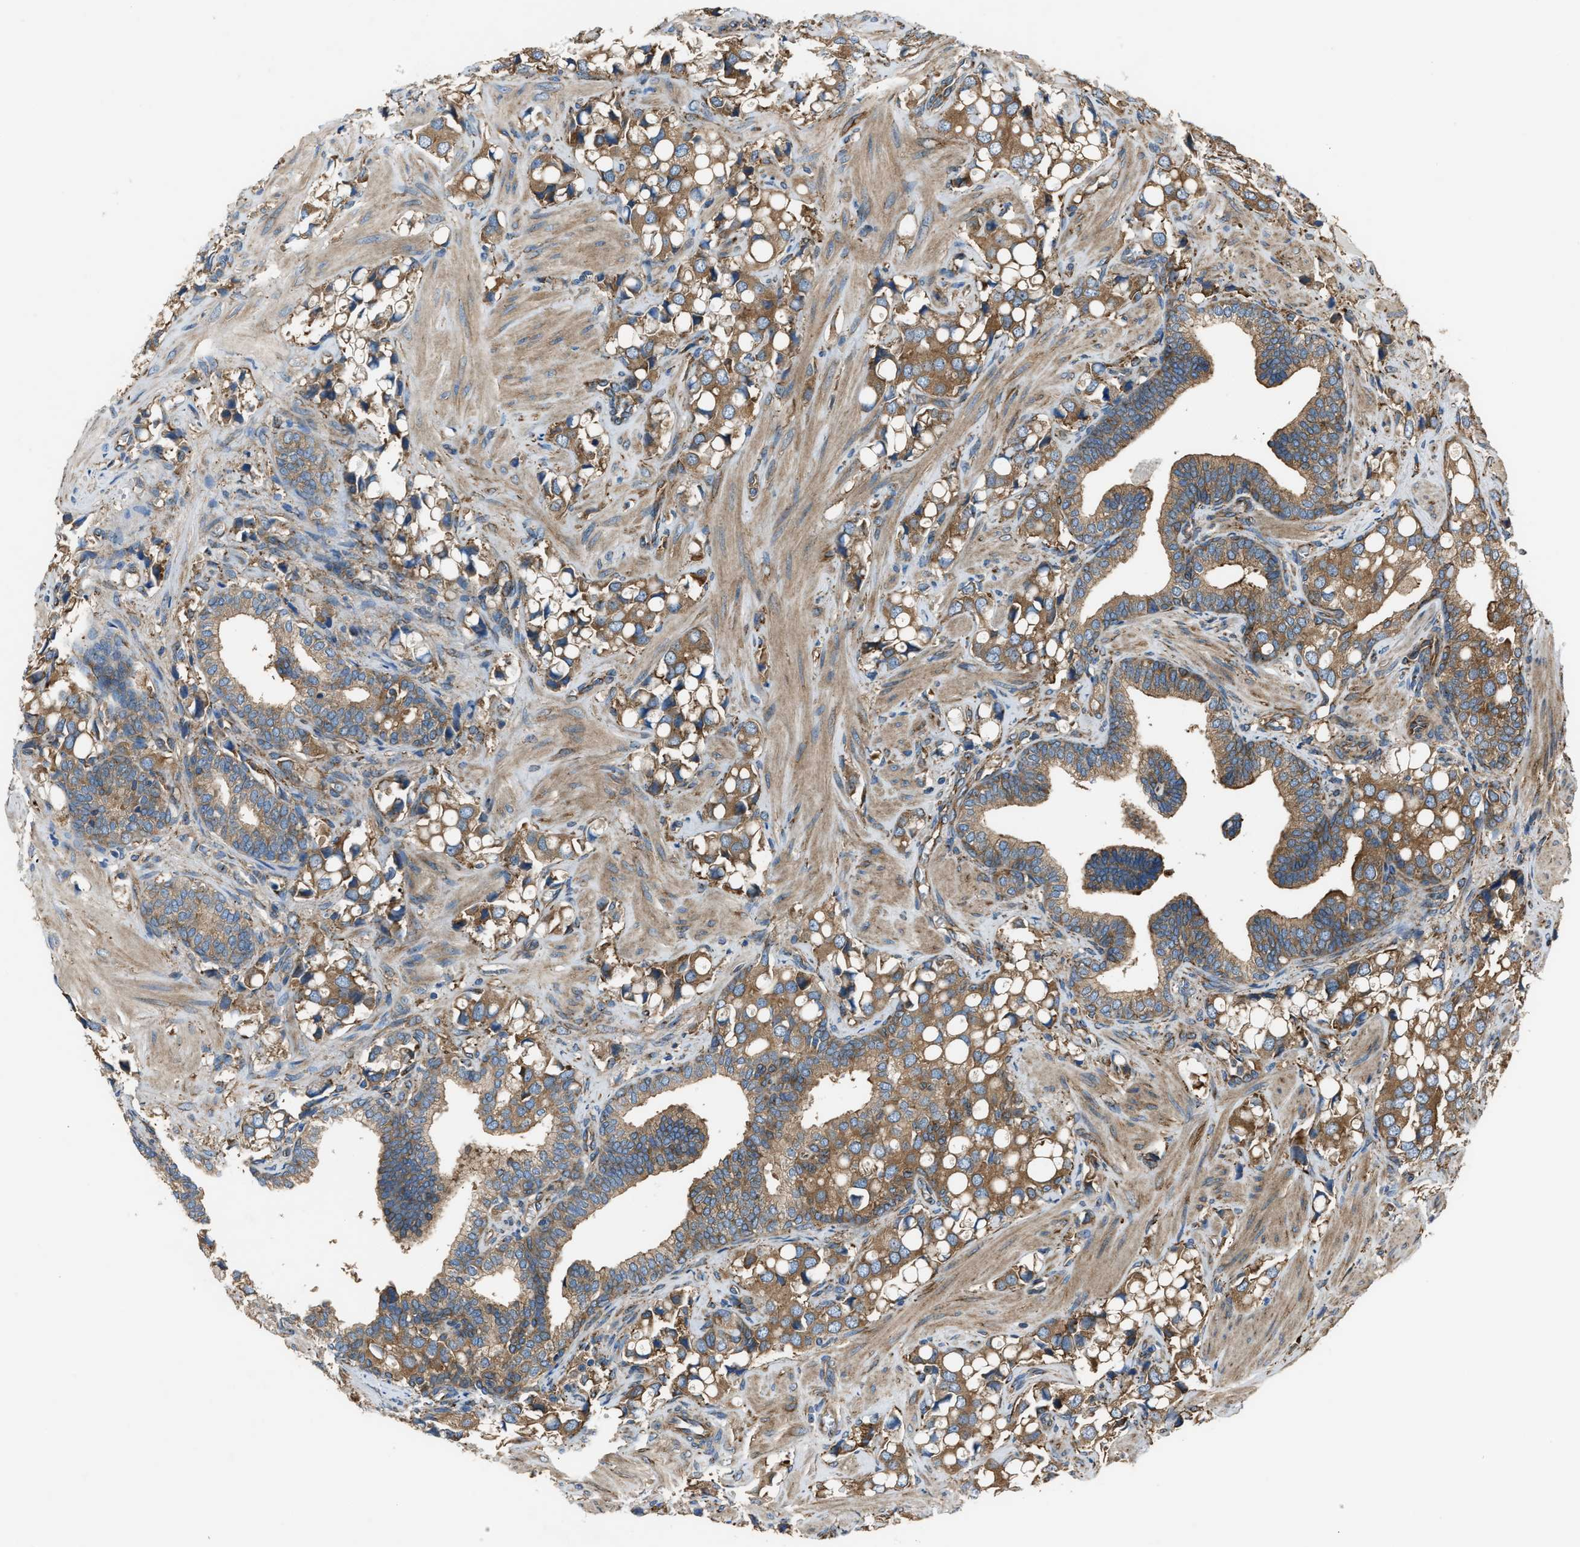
{"staining": {"intensity": "moderate", "quantity": ">75%", "location": "cytoplasmic/membranous"}, "tissue": "prostate cancer", "cell_type": "Tumor cells", "image_type": "cancer", "snomed": [{"axis": "morphology", "description": "Adenocarcinoma, High grade"}, {"axis": "topography", "description": "Prostate"}], "caption": "Brown immunohistochemical staining in prostate cancer reveals moderate cytoplasmic/membranous positivity in approximately >75% of tumor cells. The staining is performed using DAB brown chromogen to label protein expression. The nuclei are counter-stained blue using hematoxylin.", "gene": "TRPC1", "patient": {"sex": "male", "age": 52}}